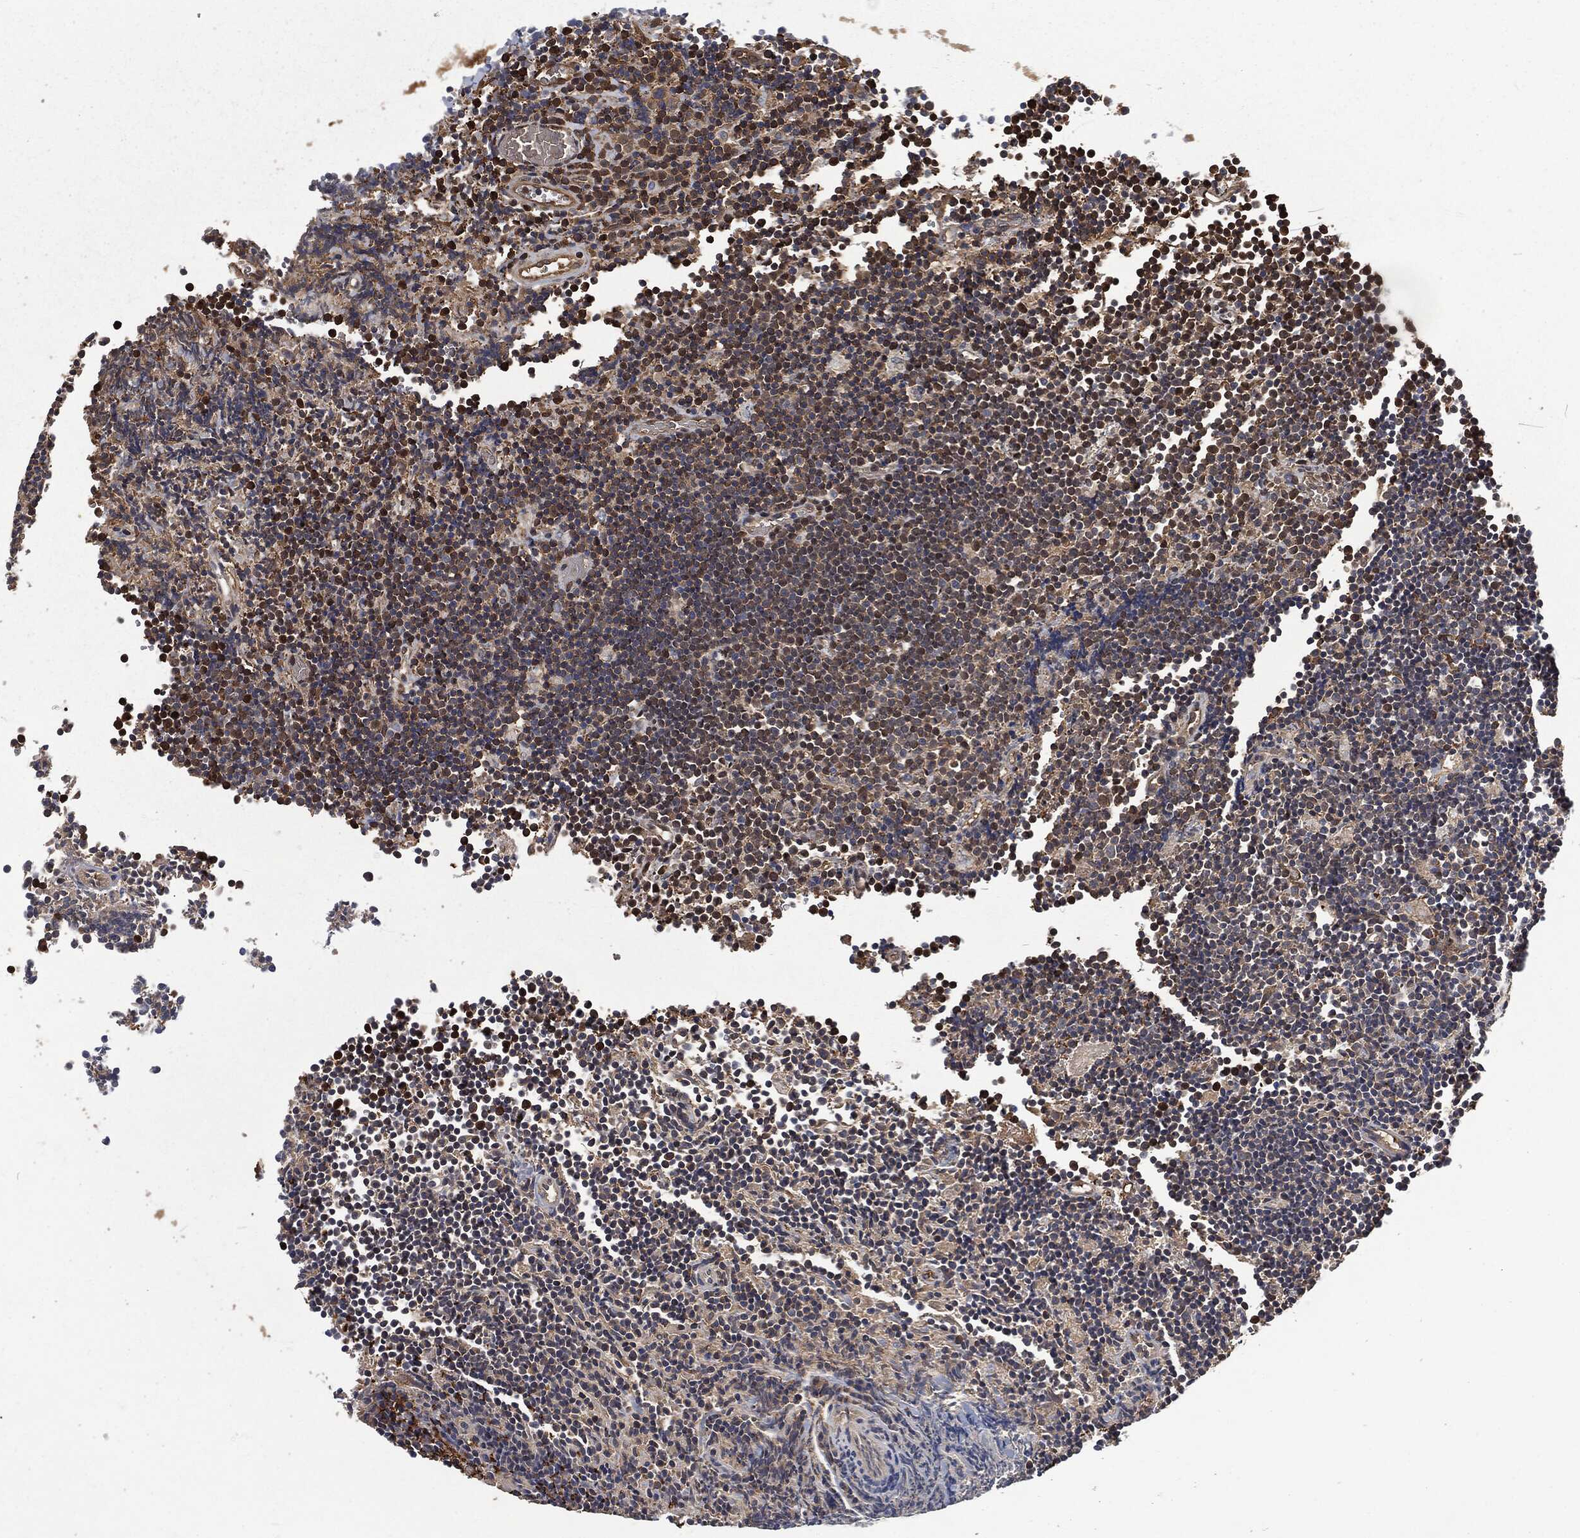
{"staining": {"intensity": "moderate", "quantity": "25%-75%", "location": "cytoplasmic/membranous,nuclear"}, "tissue": "lymphoma", "cell_type": "Tumor cells", "image_type": "cancer", "snomed": [{"axis": "morphology", "description": "Malignant lymphoma, non-Hodgkin's type, Low grade"}, {"axis": "topography", "description": "Brain"}], "caption": "Immunohistochemistry (IHC) of lymphoma exhibits medium levels of moderate cytoplasmic/membranous and nuclear staining in approximately 25%-75% of tumor cells.", "gene": "PRDX4", "patient": {"sex": "female", "age": 66}}